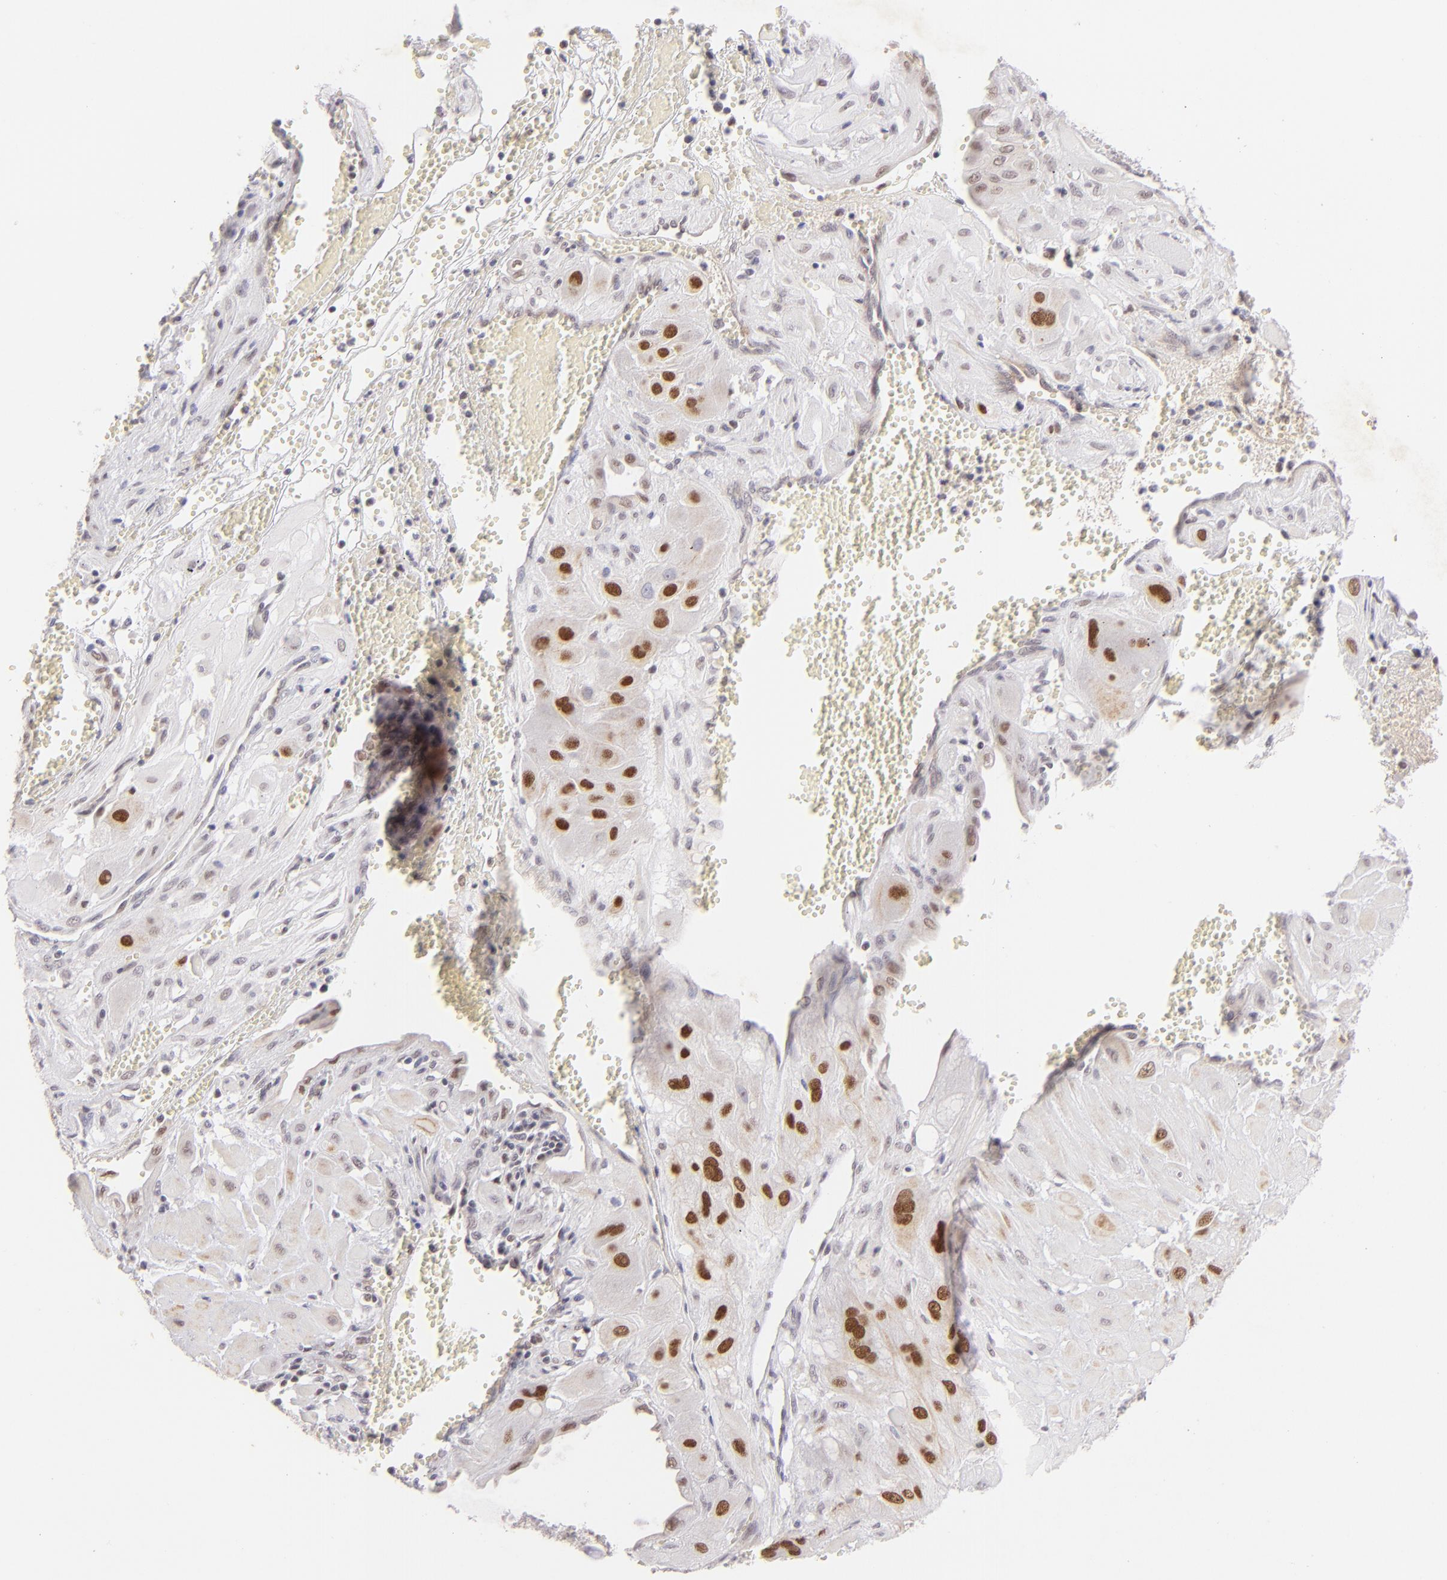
{"staining": {"intensity": "strong", "quantity": ">75%", "location": "nuclear"}, "tissue": "cervical cancer", "cell_type": "Tumor cells", "image_type": "cancer", "snomed": [{"axis": "morphology", "description": "Squamous cell carcinoma, NOS"}, {"axis": "topography", "description": "Cervix"}], "caption": "There is high levels of strong nuclear positivity in tumor cells of squamous cell carcinoma (cervical), as demonstrated by immunohistochemical staining (brown color).", "gene": "POU2F1", "patient": {"sex": "female", "age": 34}}